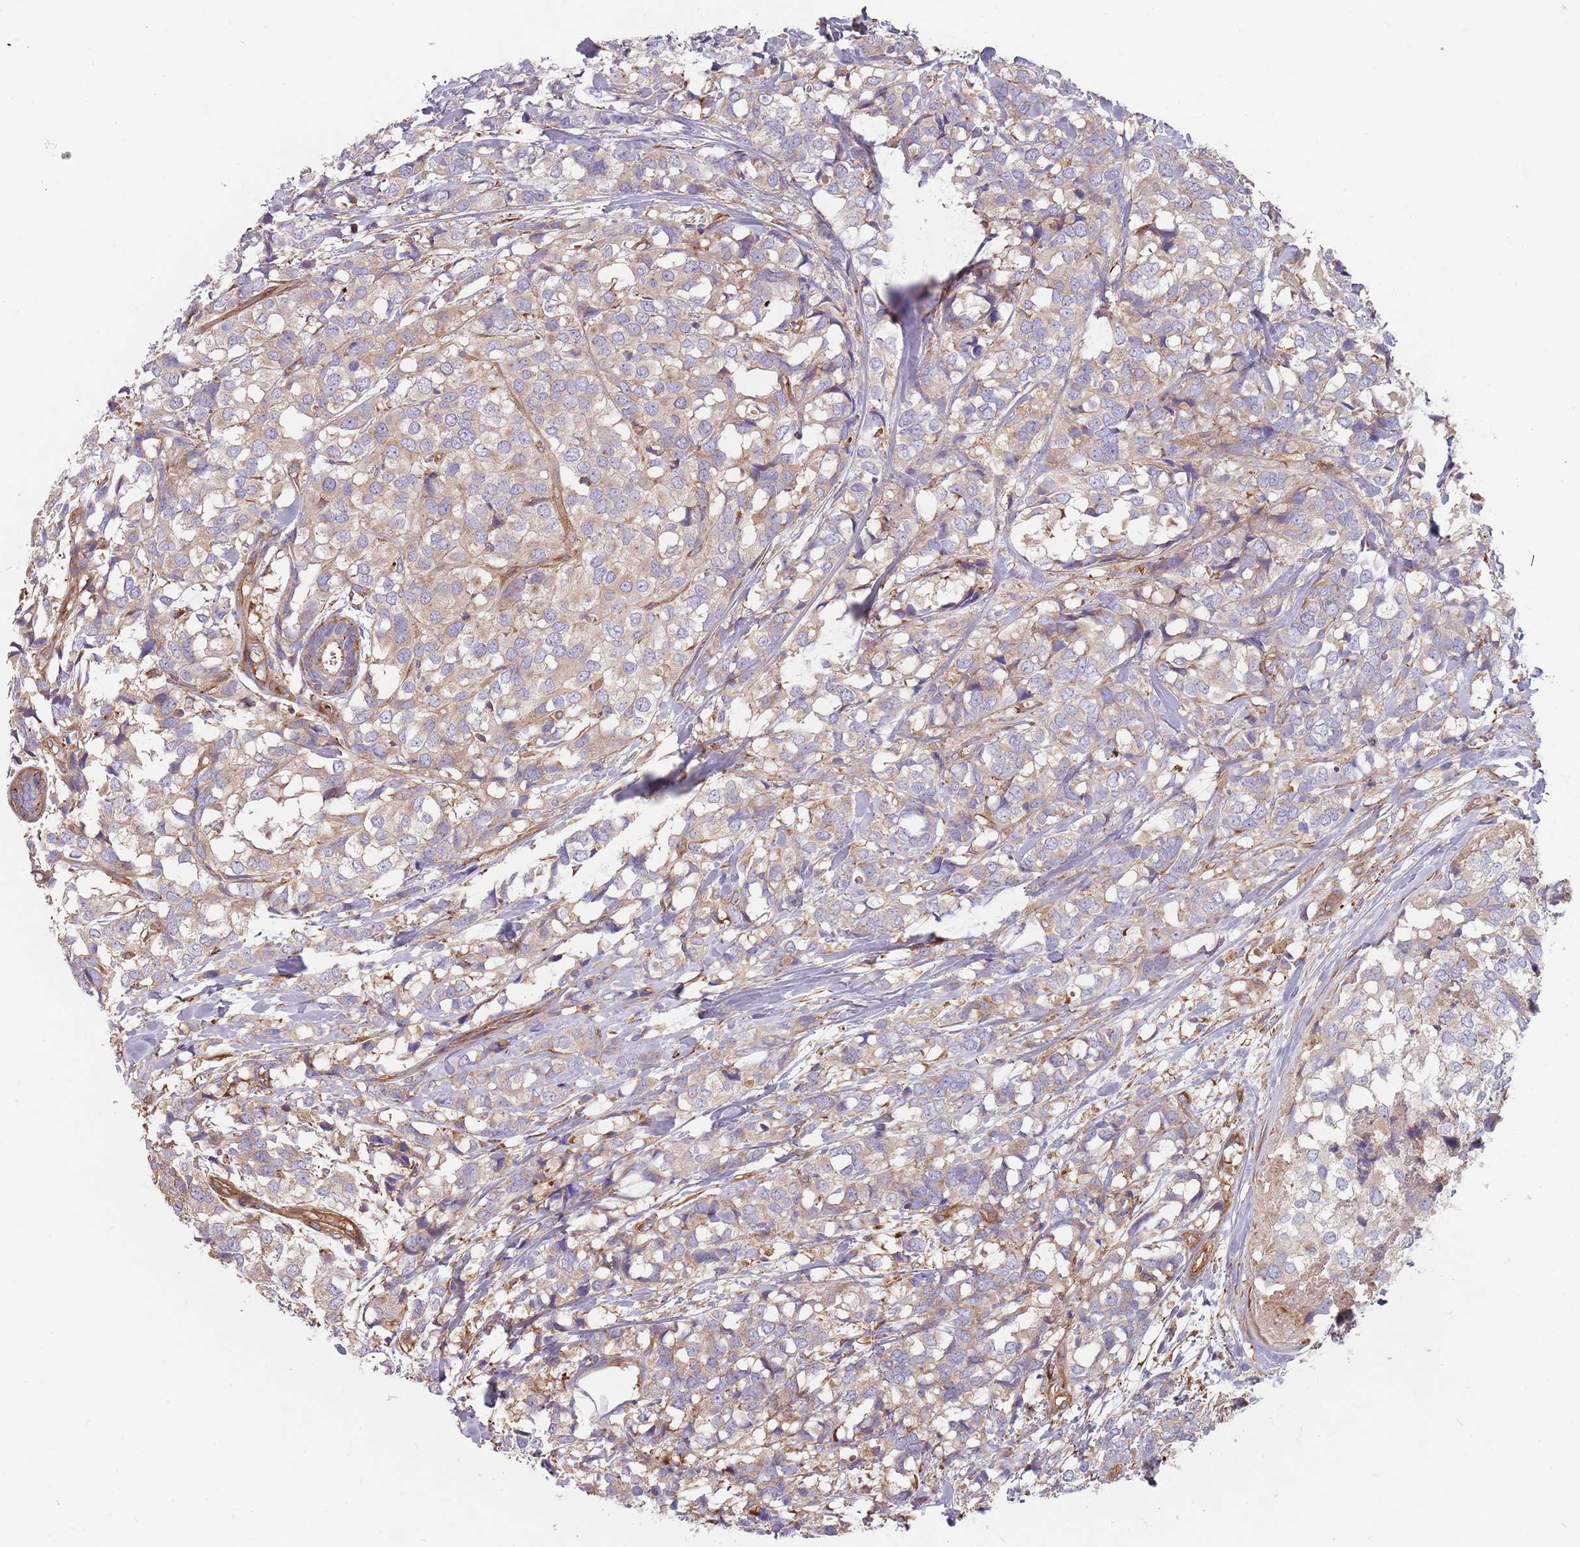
{"staining": {"intensity": "negative", "quantity": "none", "location": "none"}, "tissue": "breast cancer", "cell_type": "Tumor cells", "image_type": "cancer", "snomed": [{"axis": "morphology", "description": "Lobular carcinoma"}, {"axis": "topography", "description": "Breast"}], "caption": "Immunohistochemistry (IHC) photomicrograph of human breast lobular carcinoma stained for a protein (brown), which displays no positivity in tumor cells.", "gene": "SPDL1", "patient": {"sex": "female", "age": 59}}